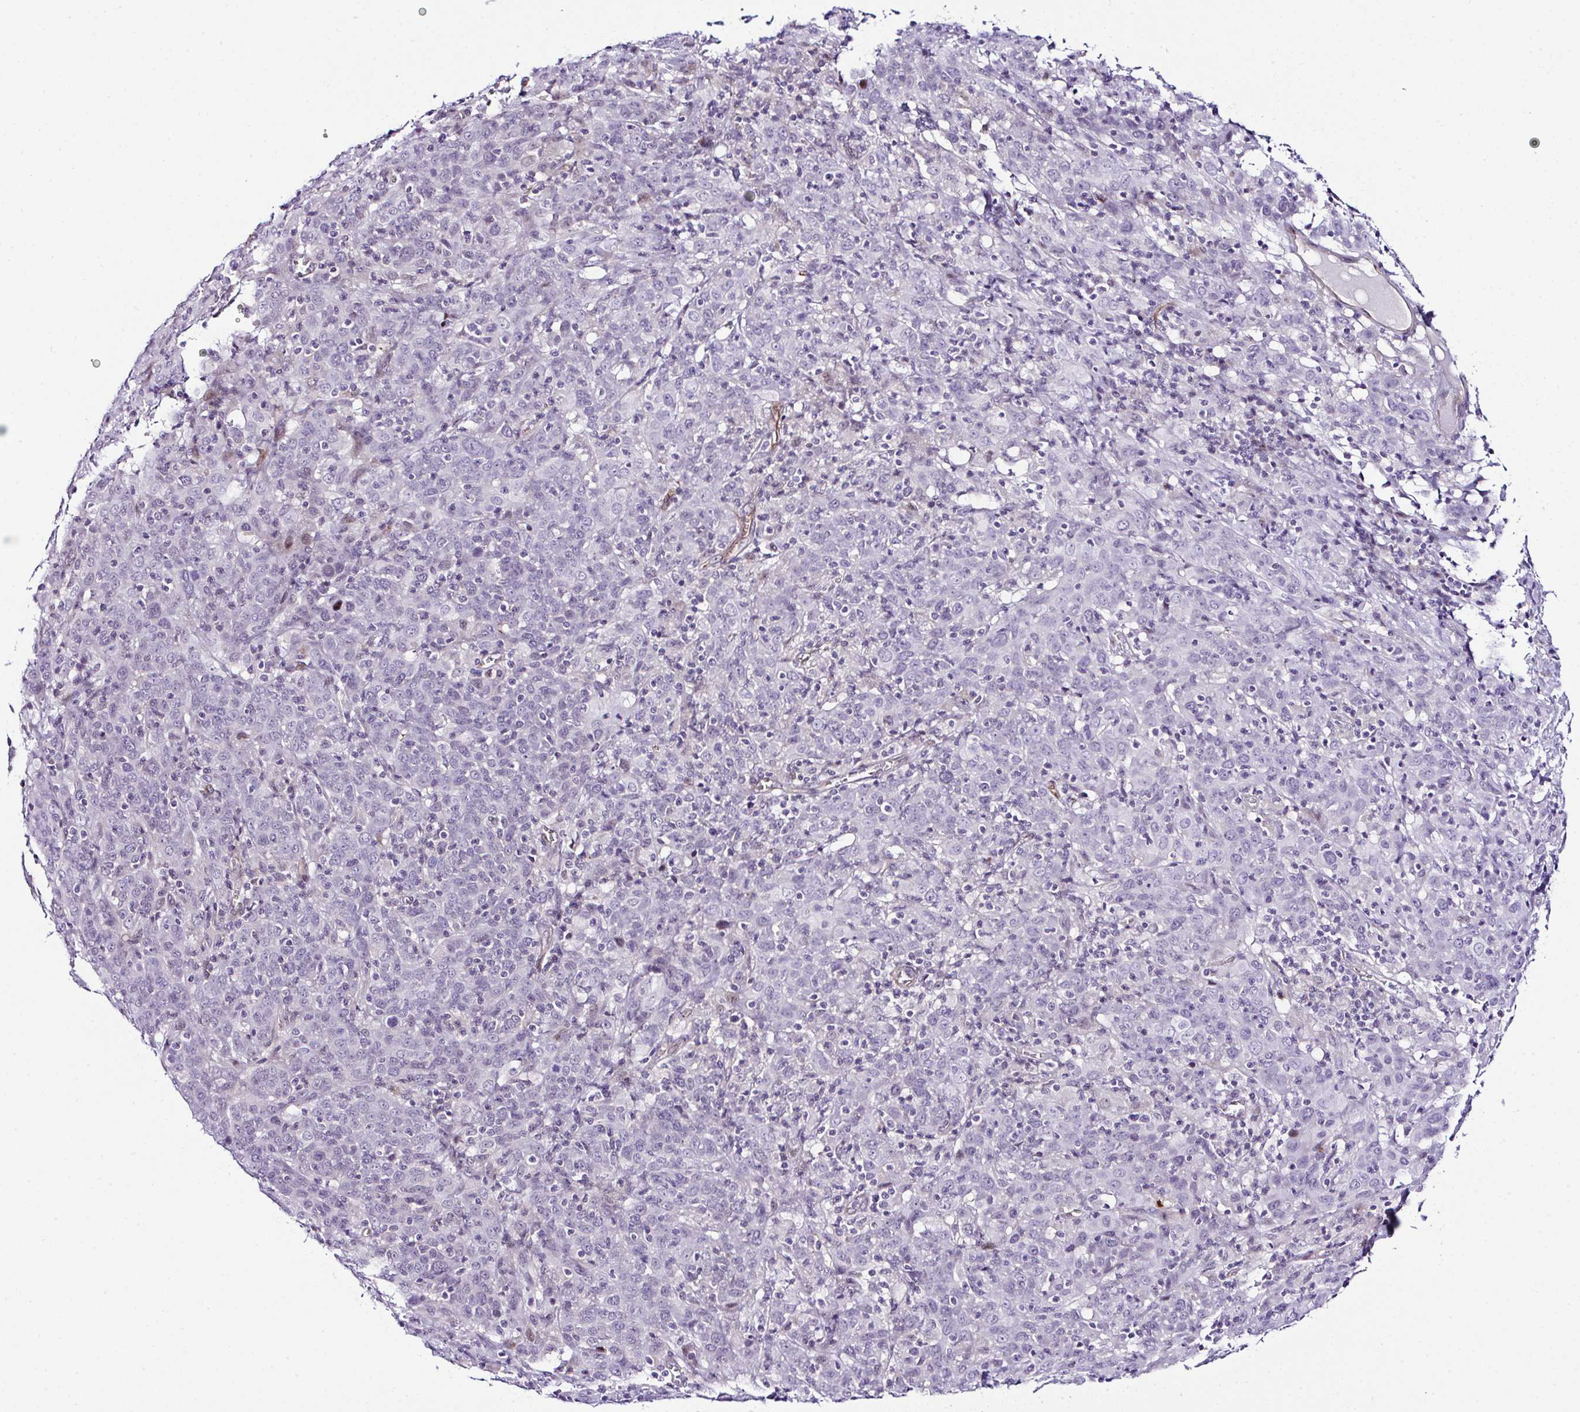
{"staining": {"intensity": "negative", "quantity": "none", "location": "none"}, "tissue": "cervical cancer", "cell_type": "Tumor cells", "image_type": "cancer", "snomed": [{"axis": "morphology", "description": "Squamous cell carcinoma, NOS"}, {"axis": "topography", "description": "Cervix"}], "caption": "There is no significant positivity in tumor cells of squamous cell carcinoma (cervical). The staining is performed using DAB brown chromogen with nuclei counter-stained in using hematoxylin.", "gene": "FBXO34", "patient": {"sex": "female", "age": 67}}